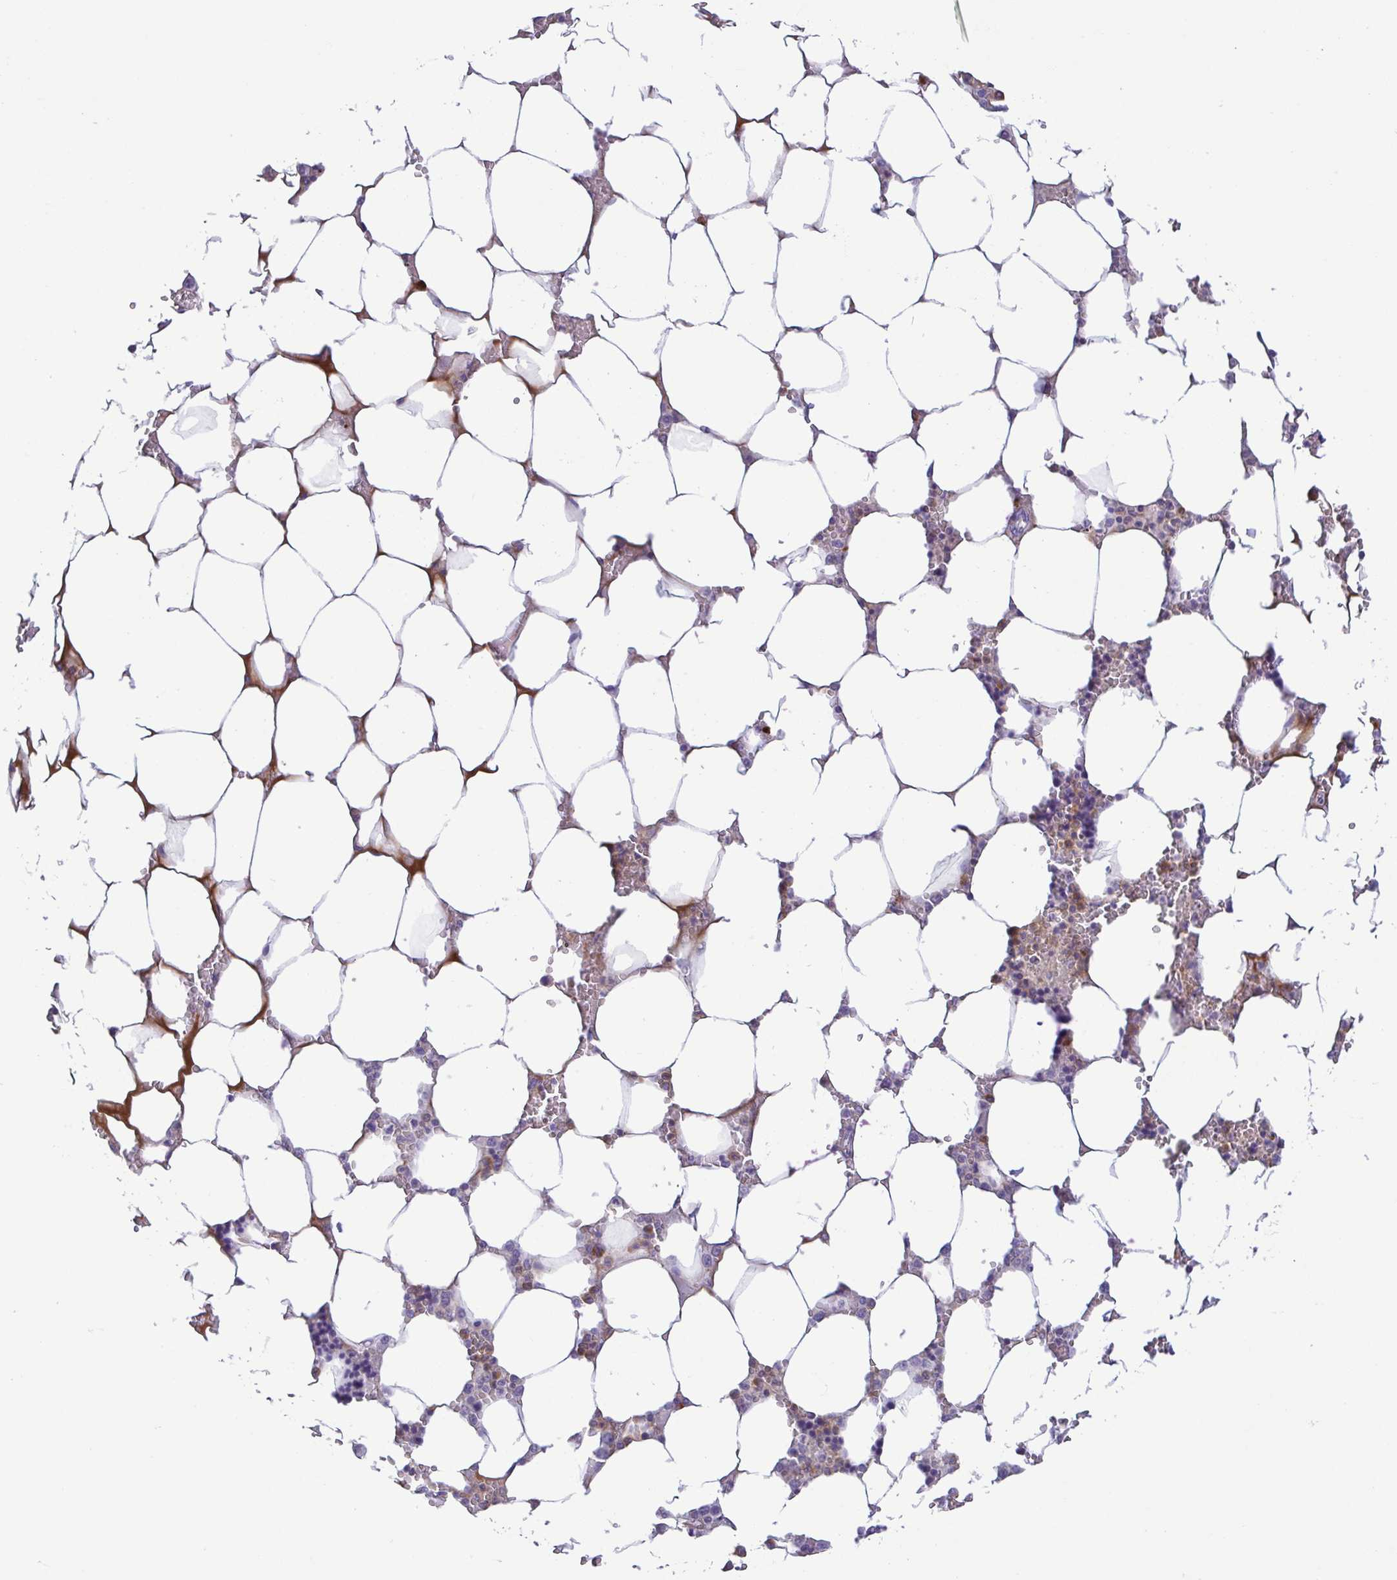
{"staining": {"intensity": "moderate", "quantity": "25%-75%", "location": "cytoplasmic/membranous"}, "tissue": "bone marrow", "cell_type": "Hematopoietic cells", "image_type": "normal", "snomed": [{"axis": "morphology", "description": "Normal tissue, NOS"}, {"axis": "topography", "description": "Bone marrow"}], "caption": "Moderate cytoplasmic/membranous expression for a protein is identified in about 25%-75% of hematopoietic cells of benign bone marrow using IHC.", "gene": "PGLYRP1", "patient": {"sex": "male", "age": 64}}